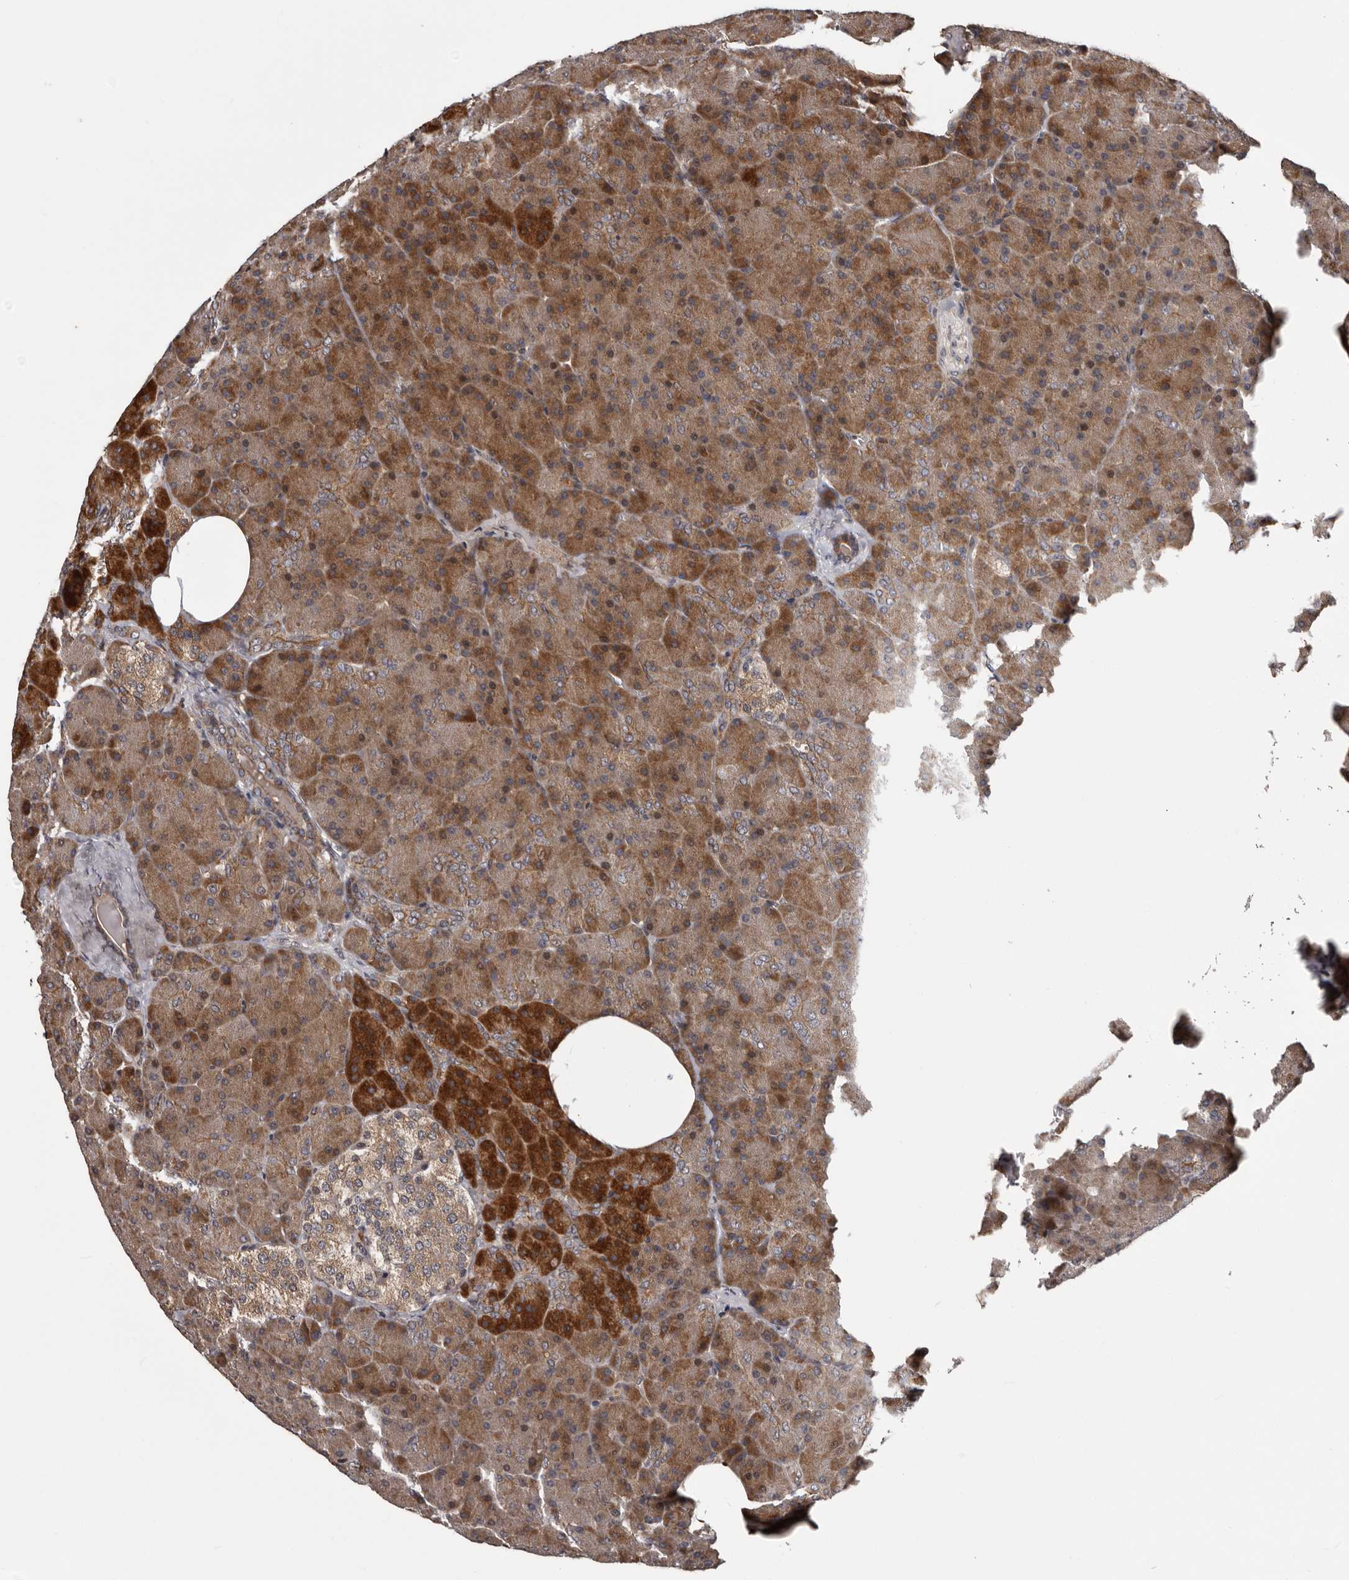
{"staining": {"intensity": "moderate", "quantity": "25%-75%", "location": "cytoplasmic/membranous"}, "tissue": "pancreas", "cell_type": "Exocrine glandular cells", "image_type": "normal", "snomed": [{"axis": "morphology", "description": "Normal tissue, NOS"}, {"axis": "topography", "description": "Pancreas"}], "caption": "Brown immunohistochemical staining in normal pancreas exhibits moderate cytoplasmic/membranous staining in approximately 25%-75% of exocrine glandular cells. Ihc stains the protein in brown and the nuclei are stained blue.", "gene": "SERTAD4", "patient": {"sex": "female", "age": 35}}